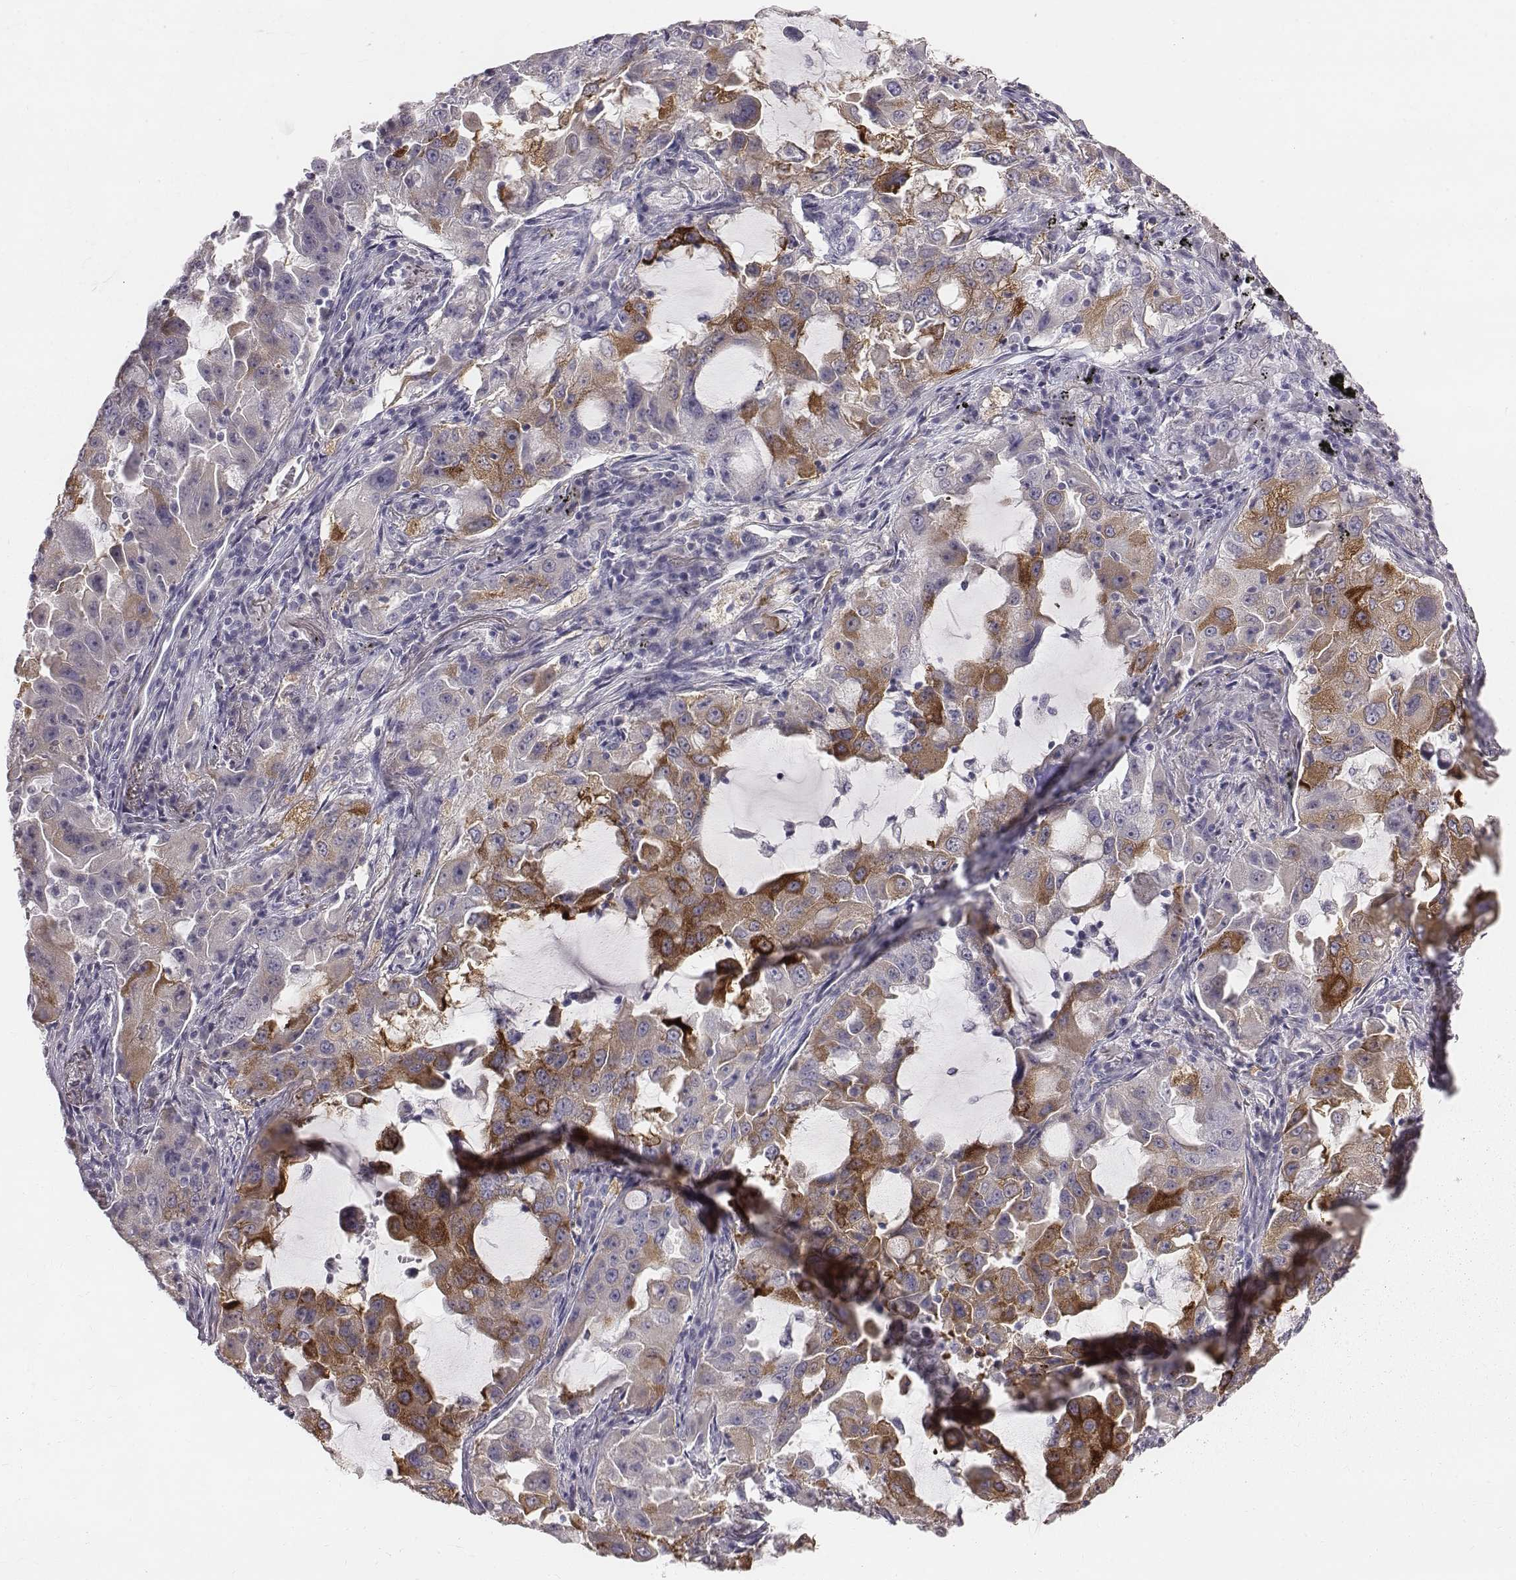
{"staining": {"intensity": "moderate", "quantity": "25%-75%", "location": "cytoplasmic/membranous"}, "tissue": "lung cancer", "cell_type": "Tumor cells", "image_type": "cancer", "snomed": [{"axis": "morphology", "description": "Adenocarcinoma, NOS"}, {"axis": "topography", "description": "Lung"}], "caption": "IHC (DAB (3,3'-diaminobenzidine)) staining of lung cancer (adenocarcinoma) displays moderate cytoplasmic/membranous protein expression in approximately 25%-75% of tumor cells.", "gene": "PRKCZ", "patient": {"sex": "female", "age": 61}}